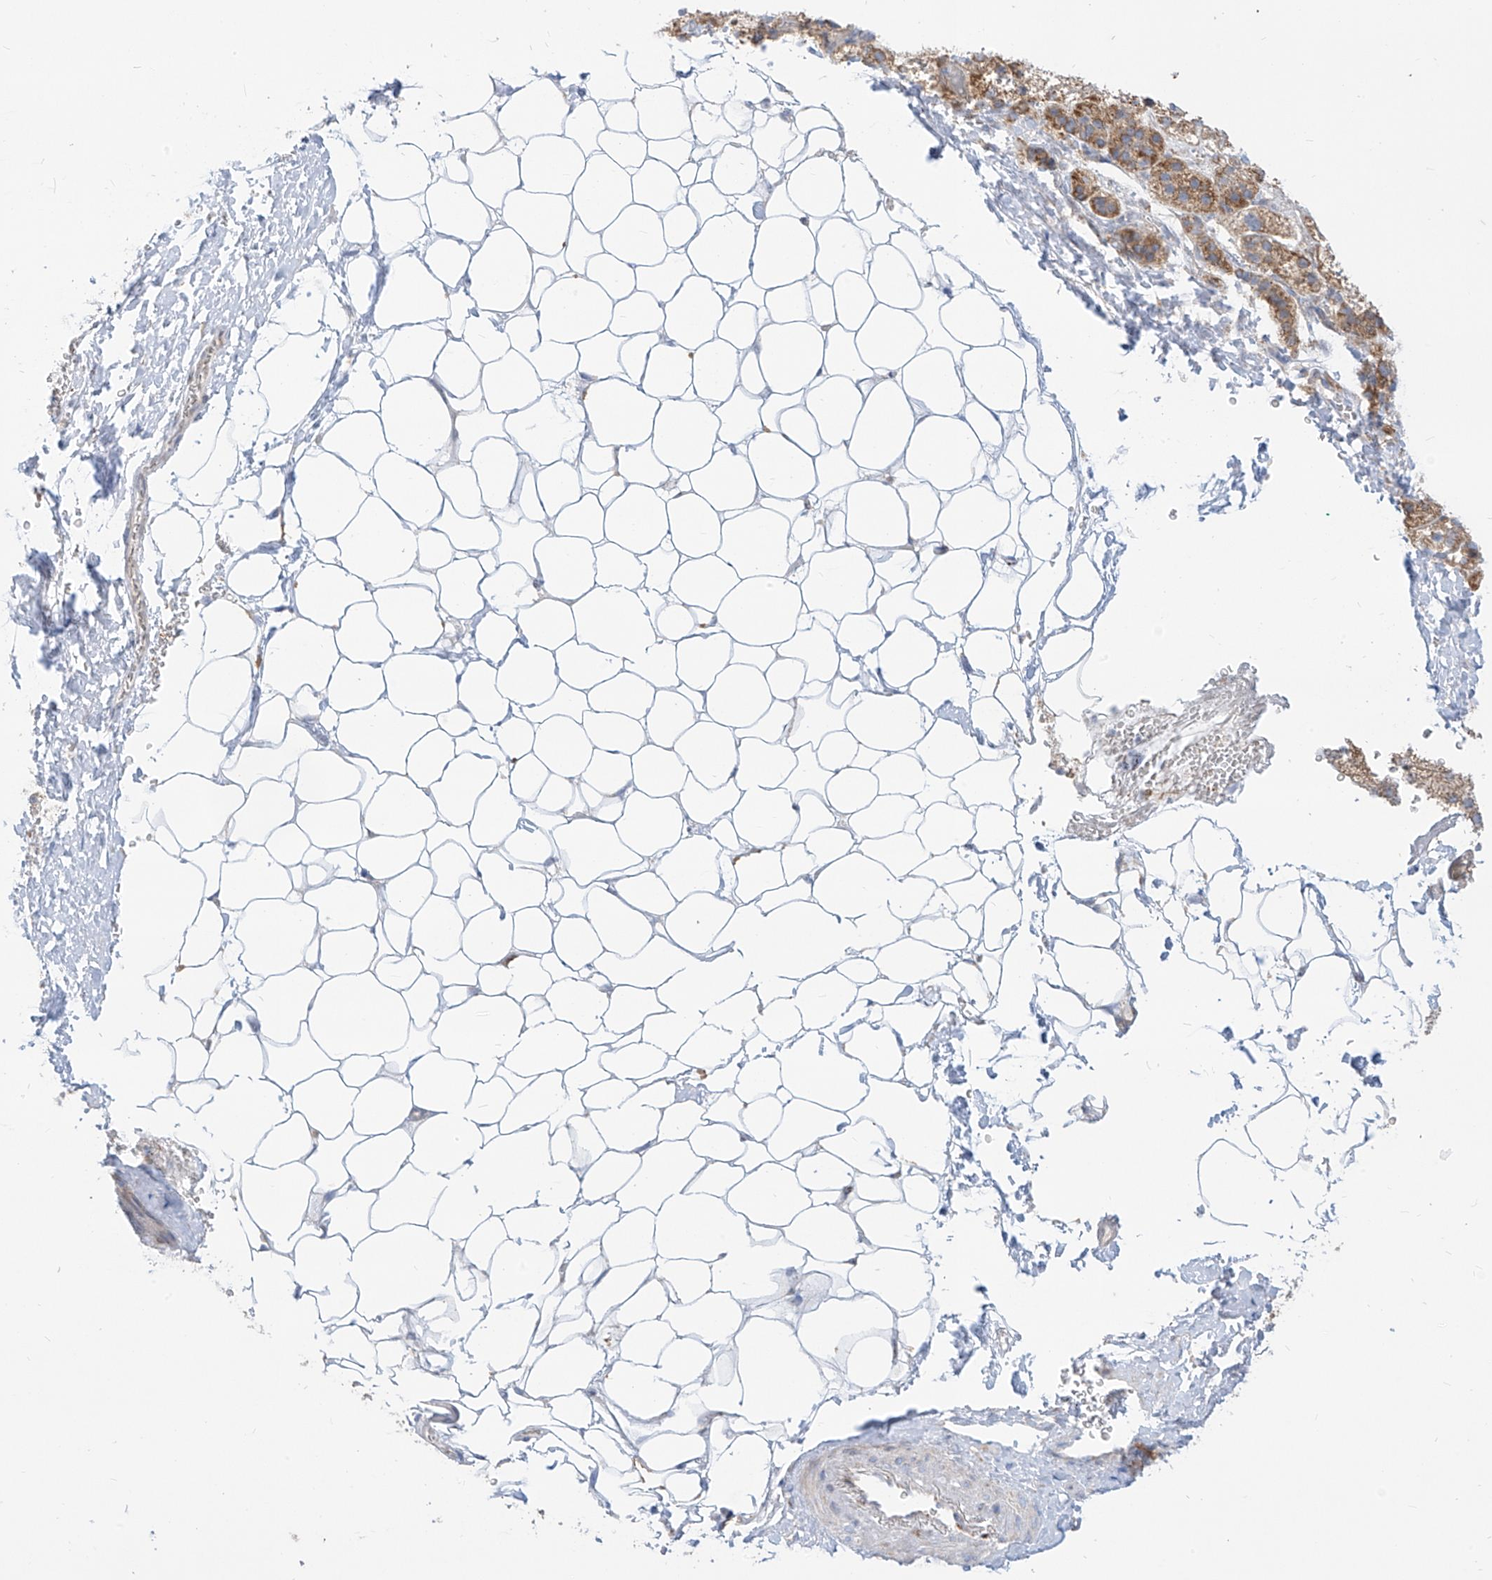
{"staining": {"intensity": "moderate", "quantity": "25%-75%", "location": "cytoplasmic/membranous"}, "tissue": "adrenal gland", "cell_type": "Glandular cells", "image_type": "normal", "snomed": [{"axis": "morphology", "description": "Normal tissue, NOS"}, {"axis": "topography", "description": "Adrenal gland"}], "caption": "Immunohistochemical staining of benign human adrenal gland demonstrates moderate cytoplasmic/membranous protein staining in approximately 25%-75% of glandular cells. (DAB (3,3'-diaminobenzidine) IHC with brightfield microscopy, high magnification).", "gene": "ARHGEF40", "patient": {"sex": "female", "age": 57}}